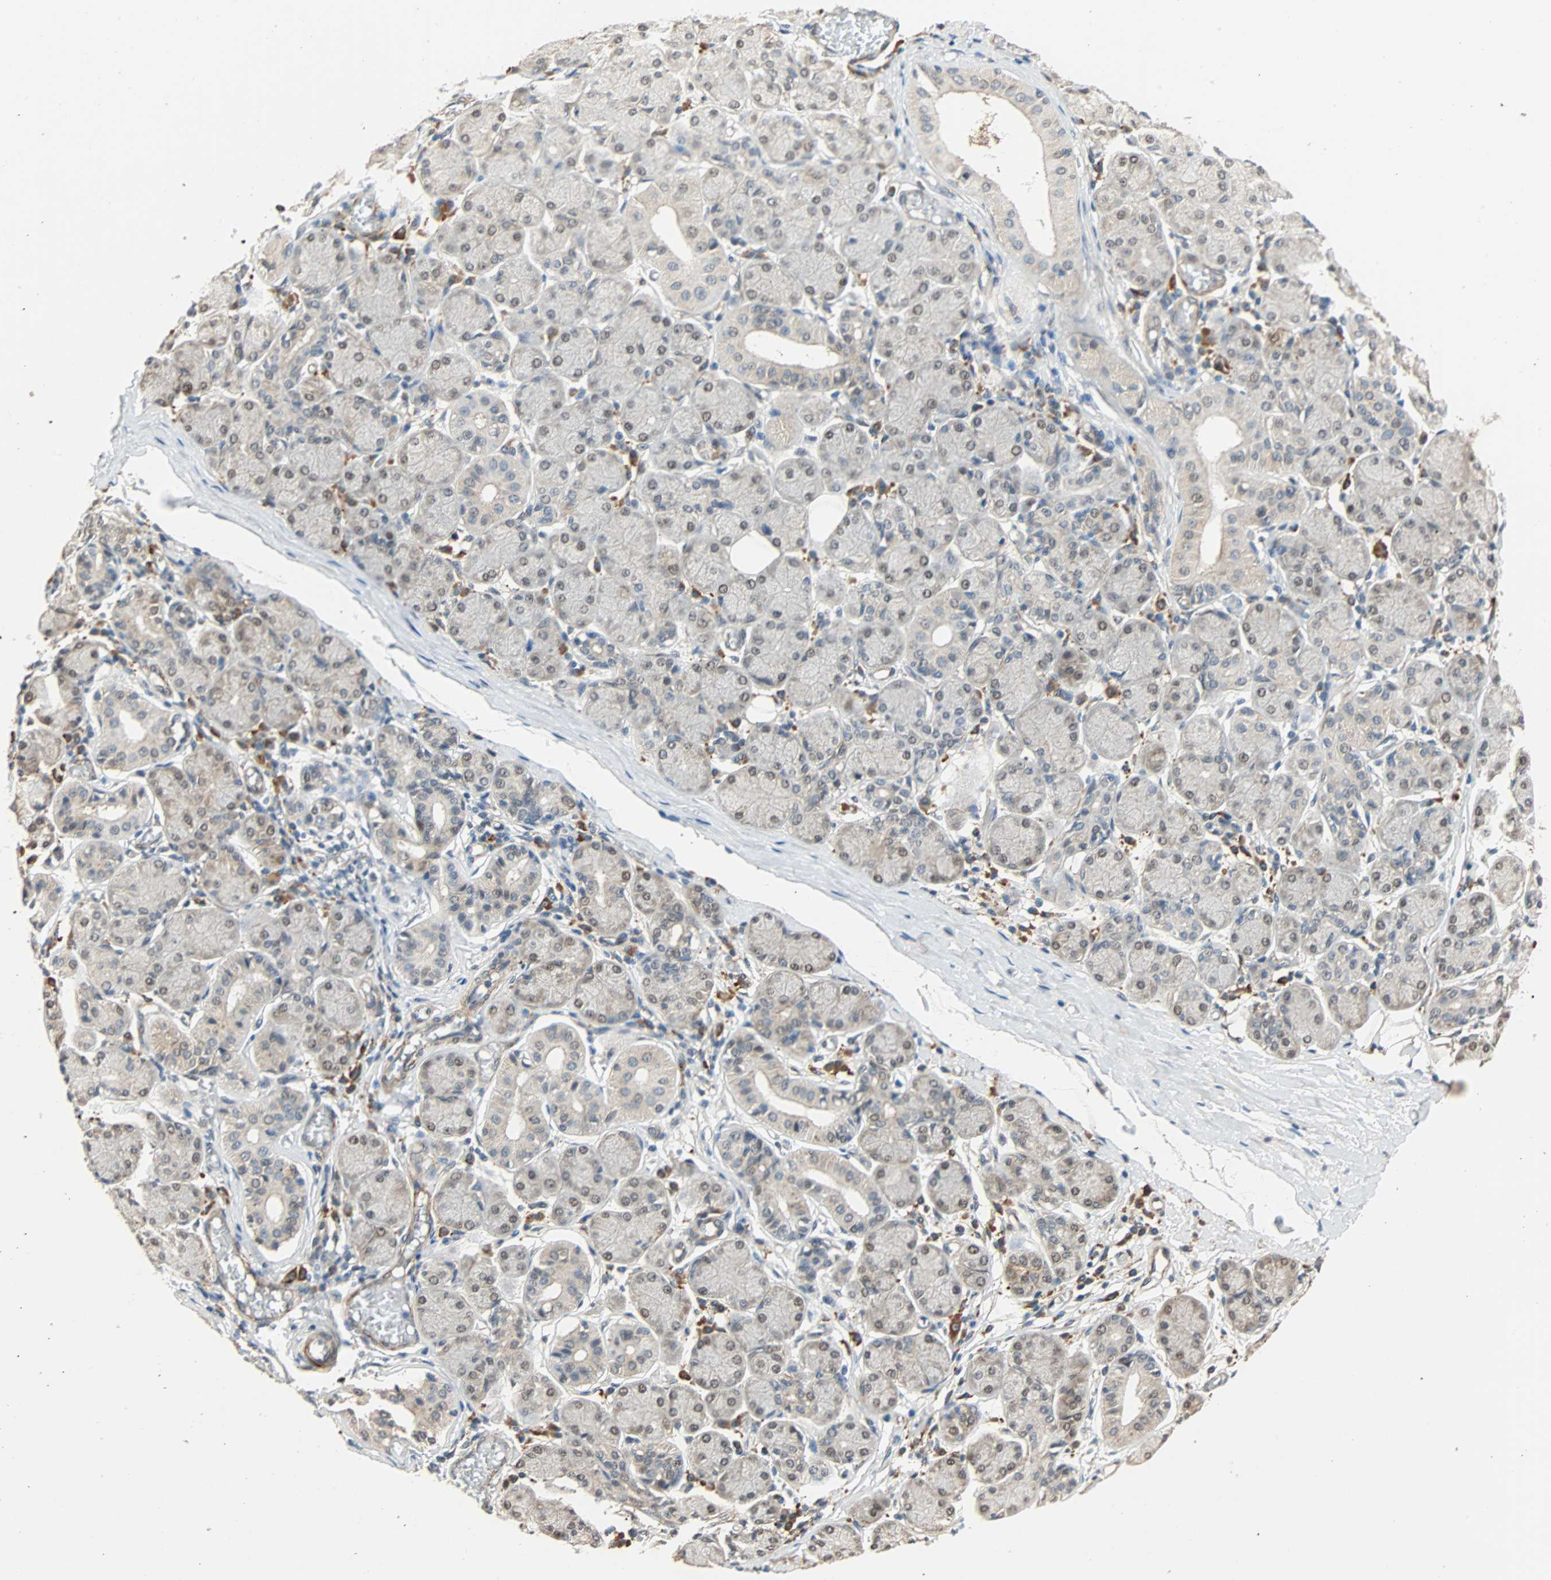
{"staining": {"intensity": "negative", "quantity": "none", "location": "none"}, "tissue": "salivary gland", "cell_type": "Glandular cells", "image_type": "normal", "snomed": [{"axis": "morphology", "description": "Normal tissue, NOS"}, {"axis": "topography", "description": "Salivary gland"}], "caption": "Glandular cells show no significant protein positivity in benign salivary gland. The staining is performed using DAB (3,3'-diaminobenzidine) brown chromogen with nuclei counter-stained in using hematoxylin.", "gene": "QSER1", "patient": {"sex": "female", "age": 24}}